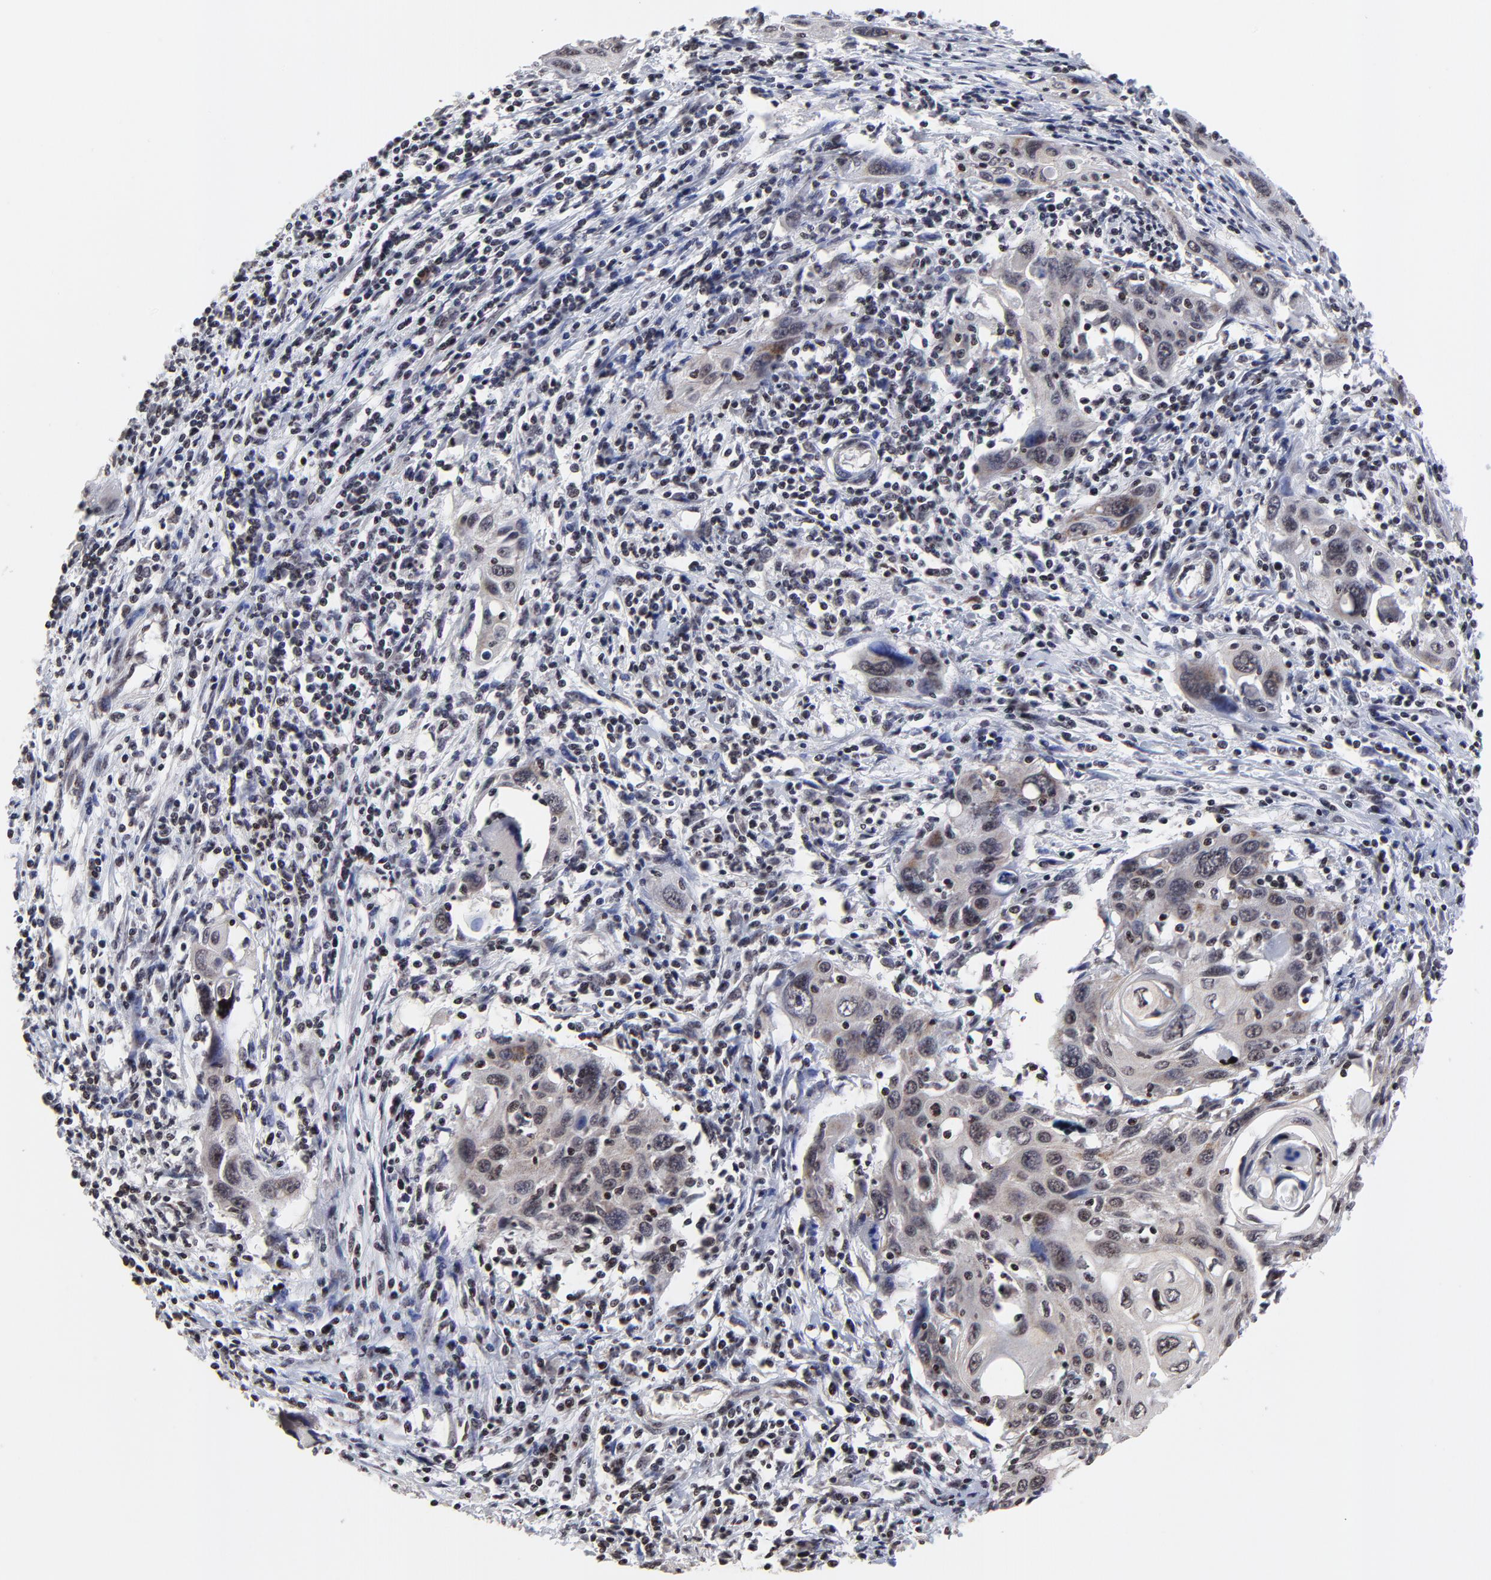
{"staining": {"intensity": "moderate", "quantity": "<25%", "location": "cytoplasmic/membranous"}, "tissue": "cervical cancer", "cell_type": "Tumor cells", "image_type": "cancer", "snomed": [{"axis": "morphology", "description": "Squamous cell carcinoma, NOS"}, {"axis": "topography", "description": "Cervix"}], "caption": "The photomicrograph exhibits a brown stain indicating the presence of a protein in the cytoplasmic/membranous of tumor cells in cervical cancer. The staining was performed using DAB, with brown indicating positive protein expression. Nuclei are stained blue with hematoxylin.", "gene": "ZNF777", "patient": {"sex": "female", "age": 54}}